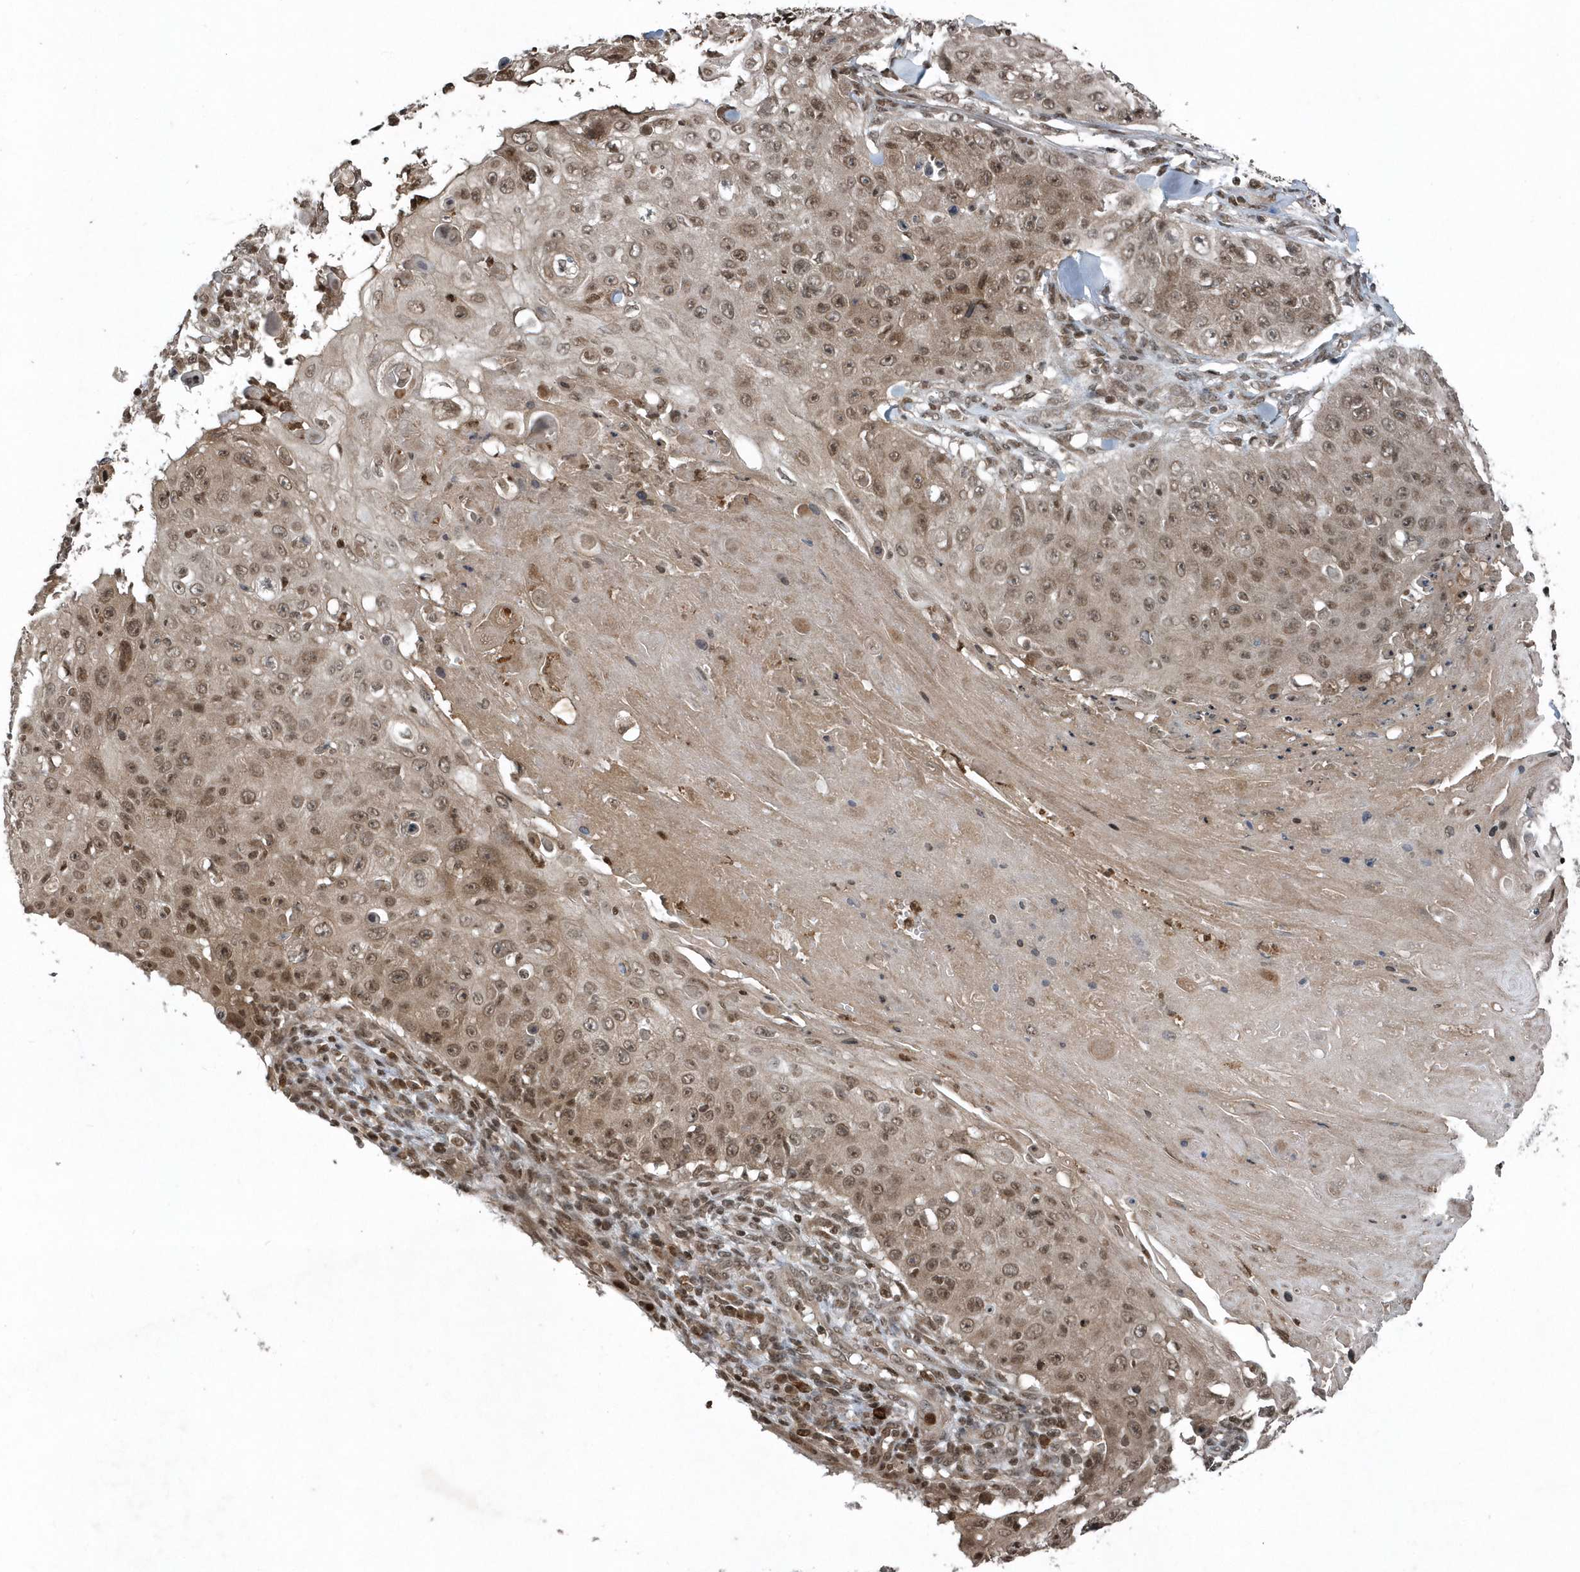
{"staining": {"intensity": "moderate", "quantity": ">75%", "location": "cytoplasmic/membranous,nuclear"}, "tissue": "skin cancer", "cell_type": "Tumor cells", "image_type": "cancer", "snomed": [{"axis": "morphology", "description": "Squamous cell carcinoma, NOS"}, {"axis": "topography", "description": "Skin"}], "caption": "This image displays IHC staining of human skin squamous cell carcinoma, with medium moderate cytoplasmic/membranous and nuclear positivity in about >75% of tumor cells.", "gene": "EIF2B1", "patient": {"sex": "male", "age": 86}}